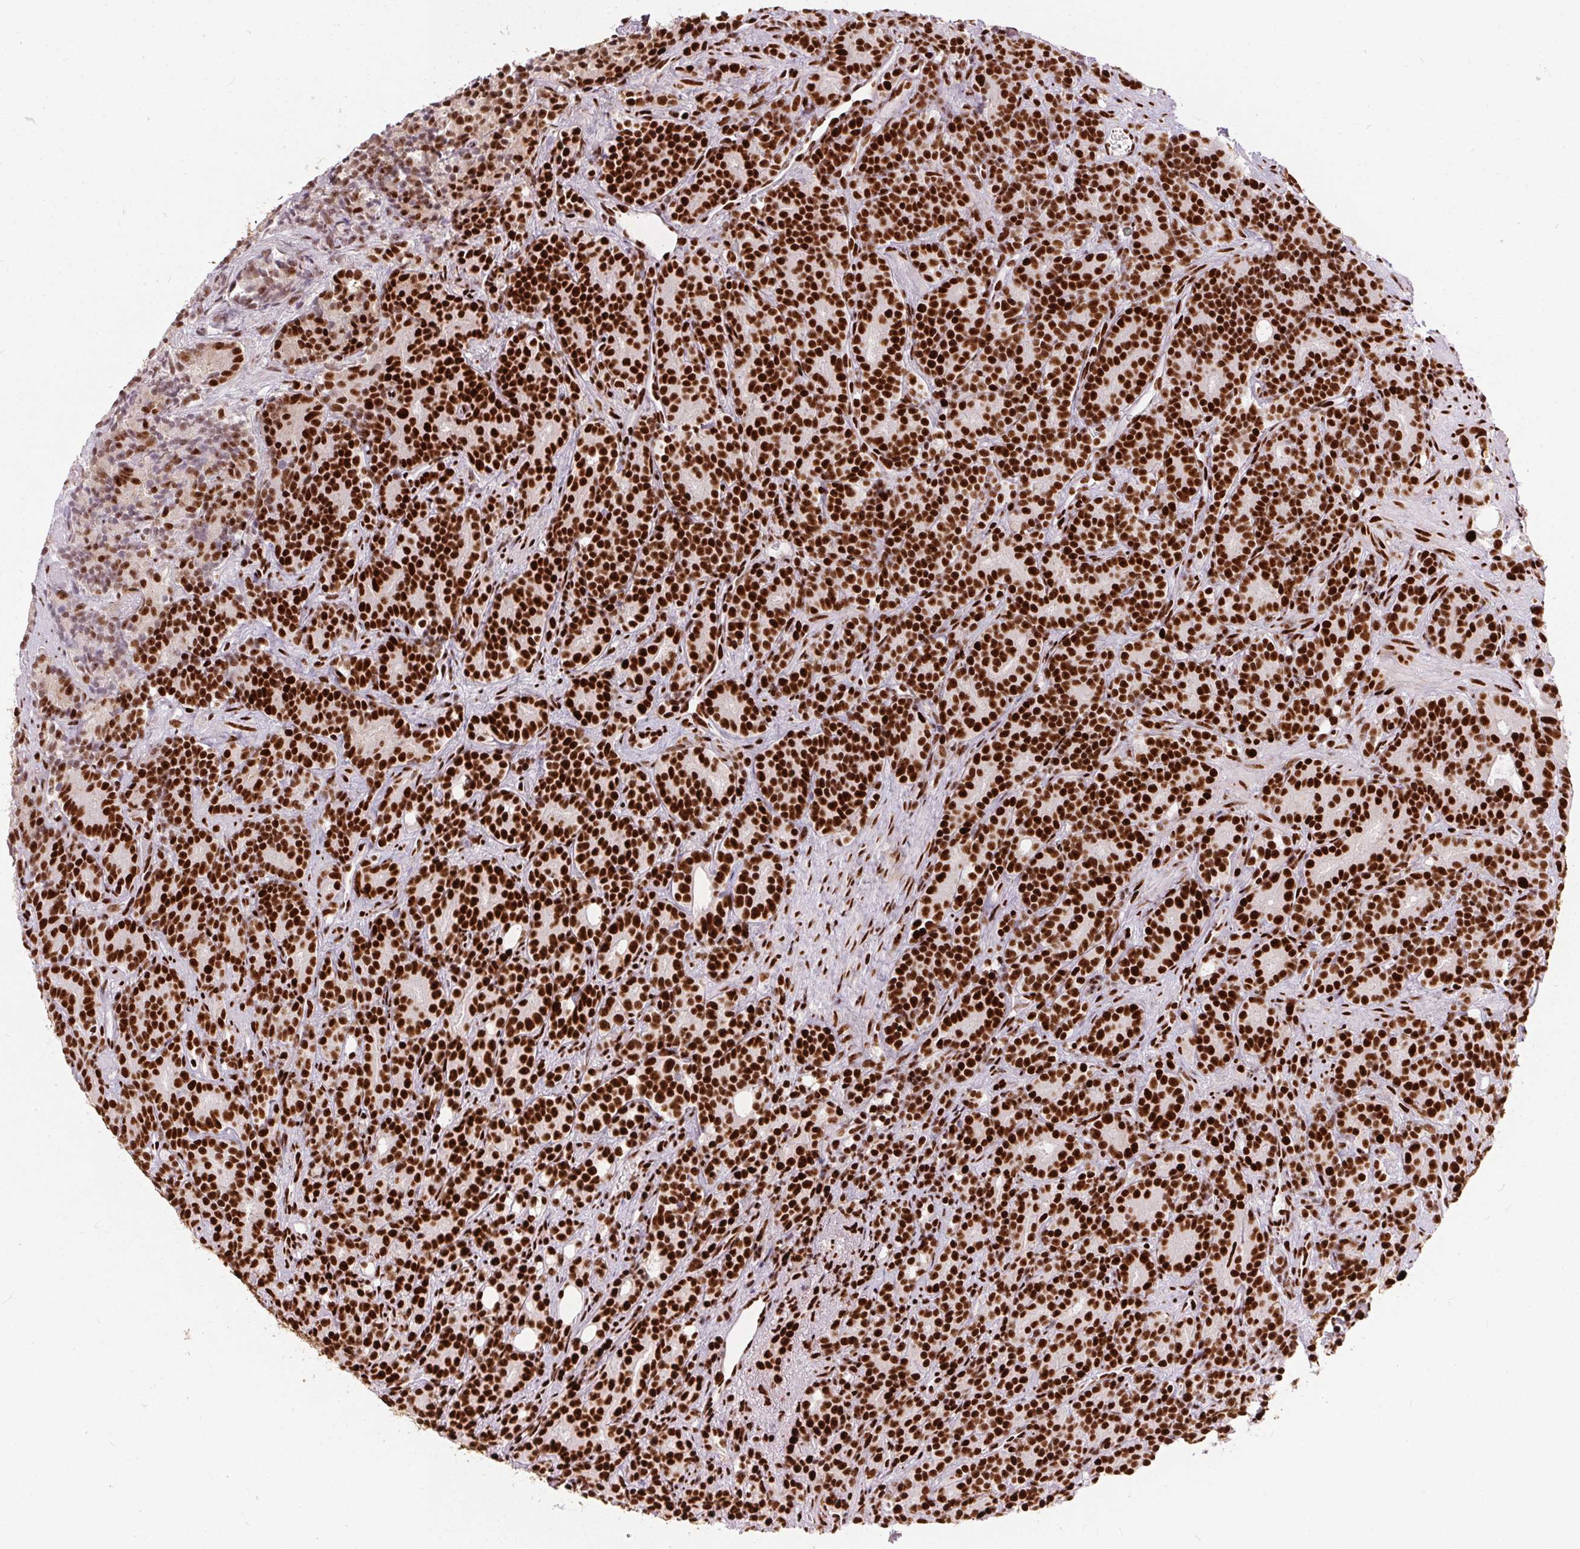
{"staining": {"intensity": "strong", "quantity": ">75%", "location": "nuclear"}, "tissue": "prostate cancer", "cell_type": "Tumor cells", "image_type": "cancer", "snomed": [{"axis": "morphology", "description": "Adenocarcinoma, High grade"}, {"axis": "topography", "description": "Prostate"}], "caption": "Protein expression analysis of prostate adenocarcinoma (high-grade) displays strong nuclear positivity in approximately >75% of tumor cells. The staining was performed using DAB, with brown indicating positive protein expression. Nuclei are stained blue with hematoxylin.", "gene": "PAGE3", "patient": {"sex": "male", "age": 84}}